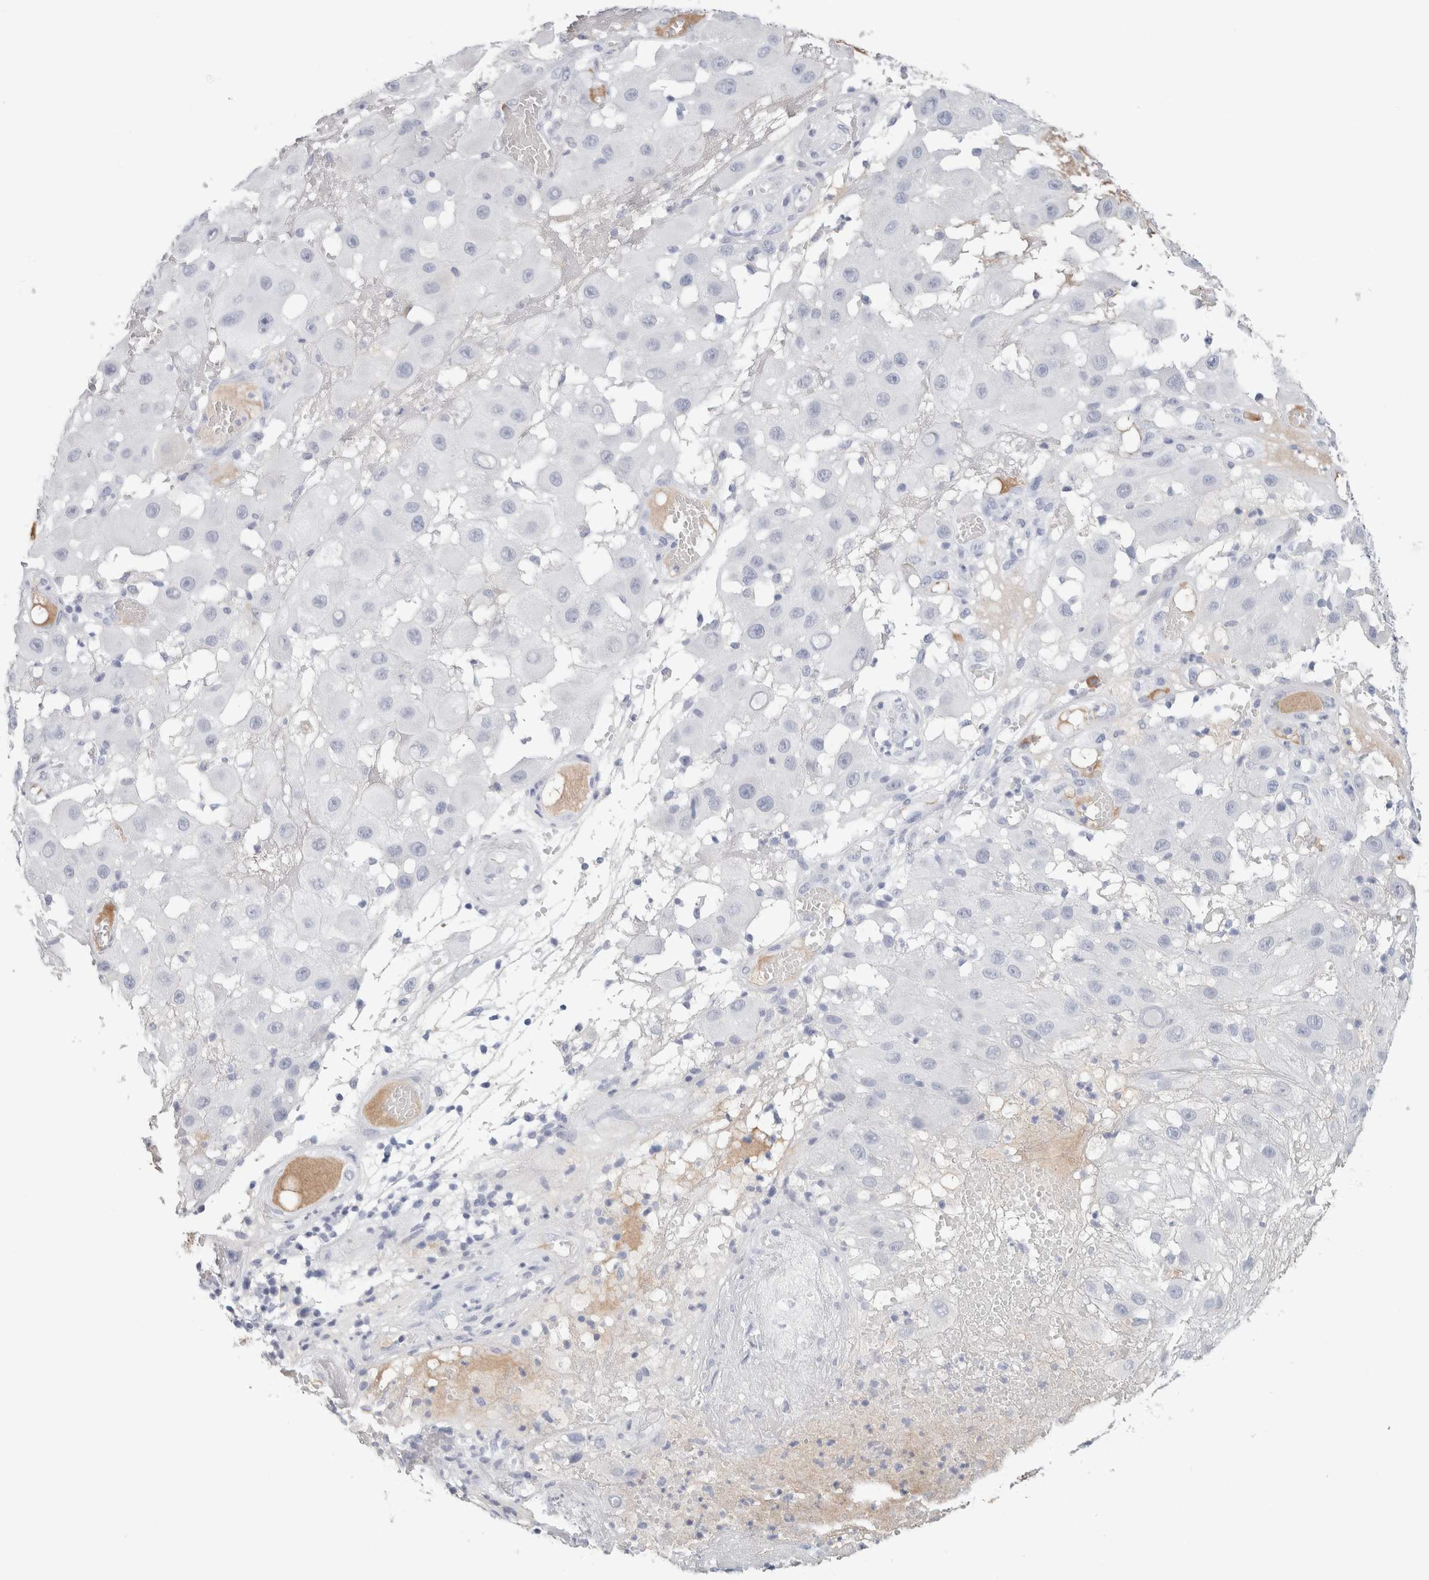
{"staining": {"intensity": "negative", "quantity": "none", "location": "none"}, "tissue": "melanoma", "cell_type": "Tumor cells", "image_type": "cancer", "snomed": [{"axis": "morphology", "description": "Malignant melanoma, NOS"}, {"axis": "topography", "description": "Skin"}], "caption": "Immunohistochemistry (IHC) histopathology image of neoplastic tissue: malignant melanoma stained with DAB demonstrates no significant protein staining in tumor cells.", "gene": "IL6", "patient": {"sex": "female", "age": 81}}